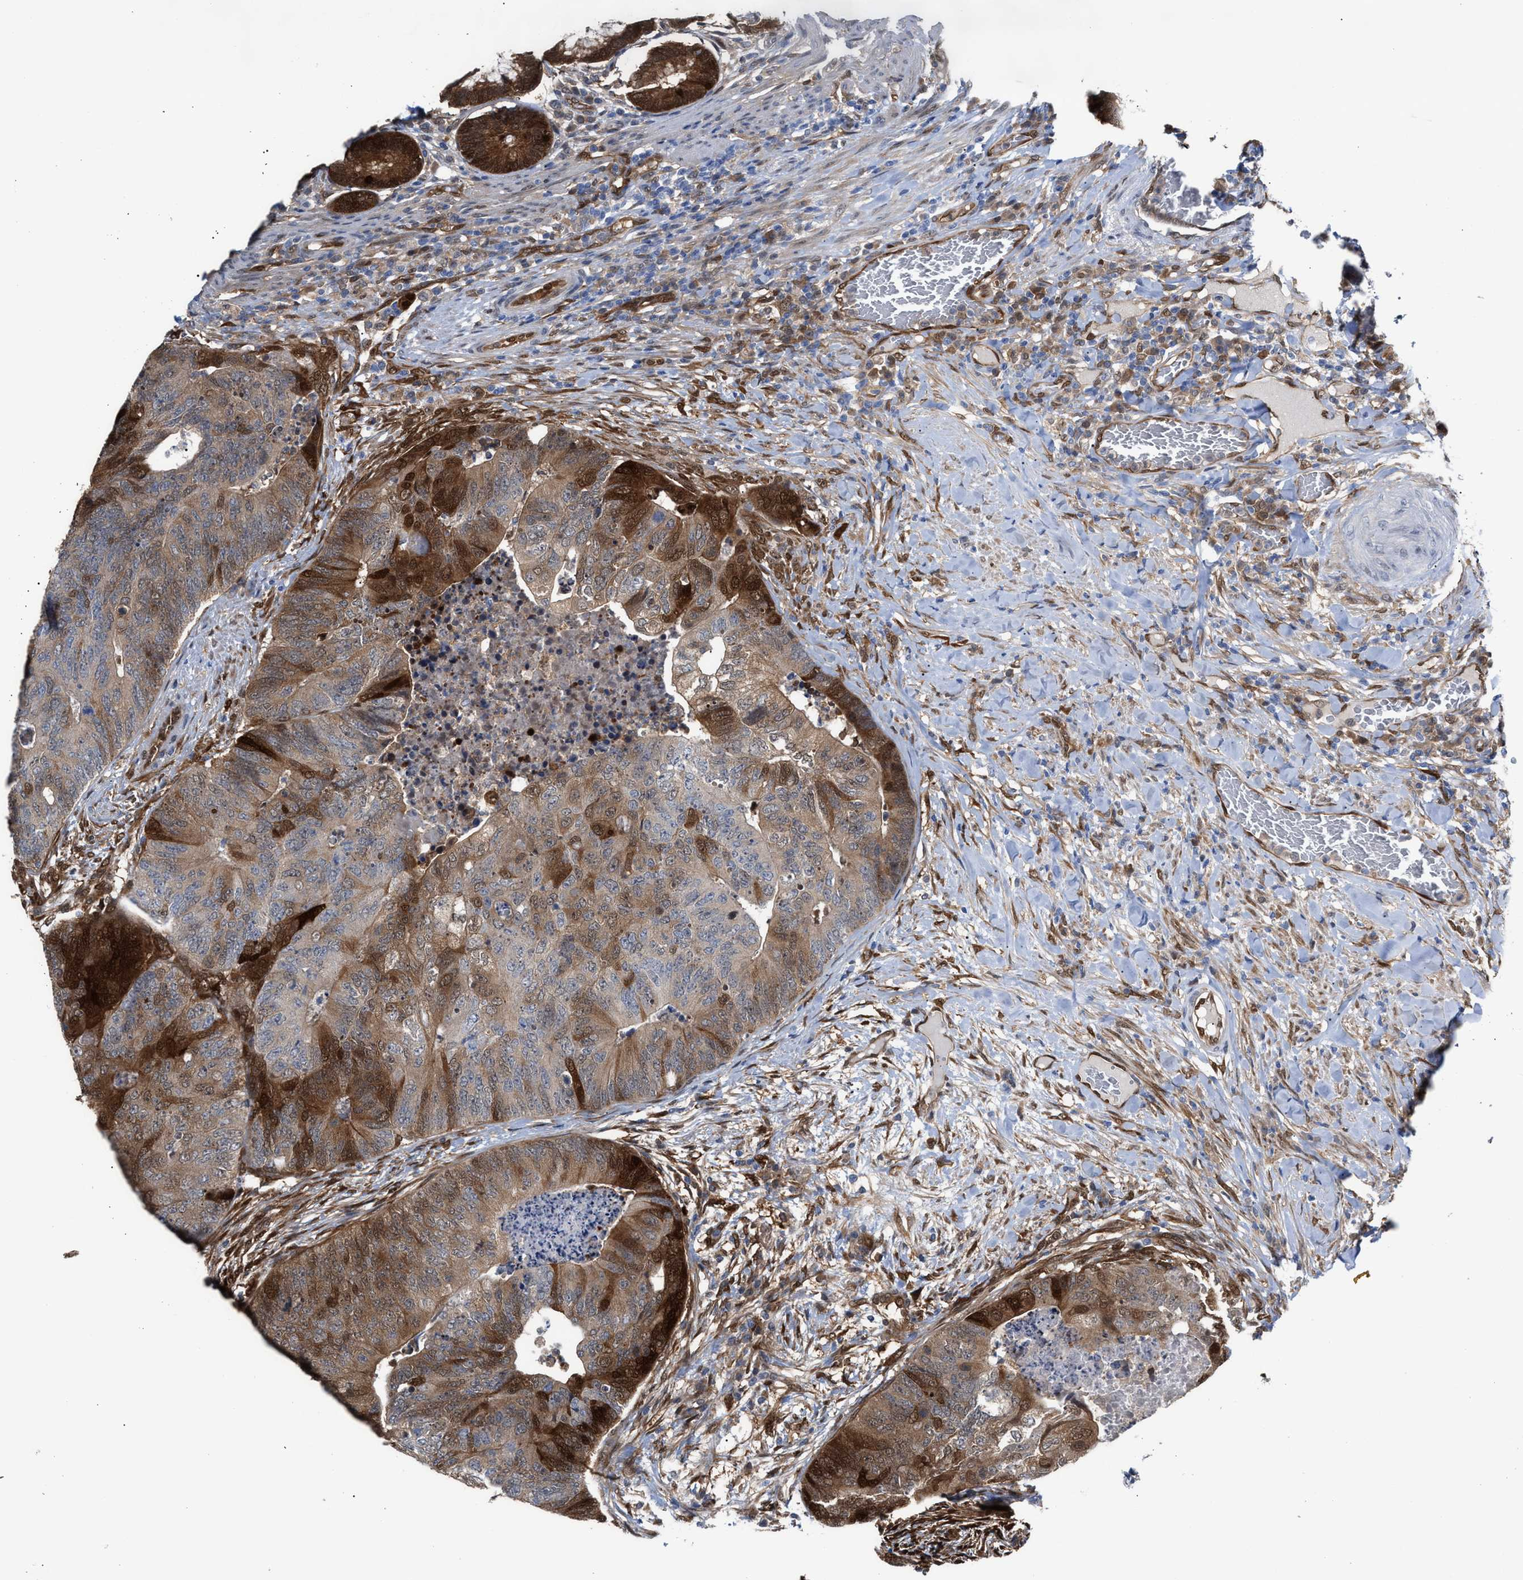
{"staining": {"intensity": "moderate", "quantity": "25%-75%", "location": "cytoplasmic/membranous,nuclear"}, "tissue": "colorectal cancer", "cell_type": "Tumor cells", "image_type": "cancer", "snomed": [{"axis": "morphology", "description": "Adenocarcinoma, NOS"}, {"axis": "topography", "description": "Colon"}], "caption": "Tumor cells display medium levels of moderate cytoplasmic/membranous and nuclear positivity in about 25%-75% of cells in human colorectal adenocarcinoma. The protein of interest is shown in brown color, while the nuclei are stained blue.", "gene": "TP53I3", "patient": {"sex": "female", "age": 67}}